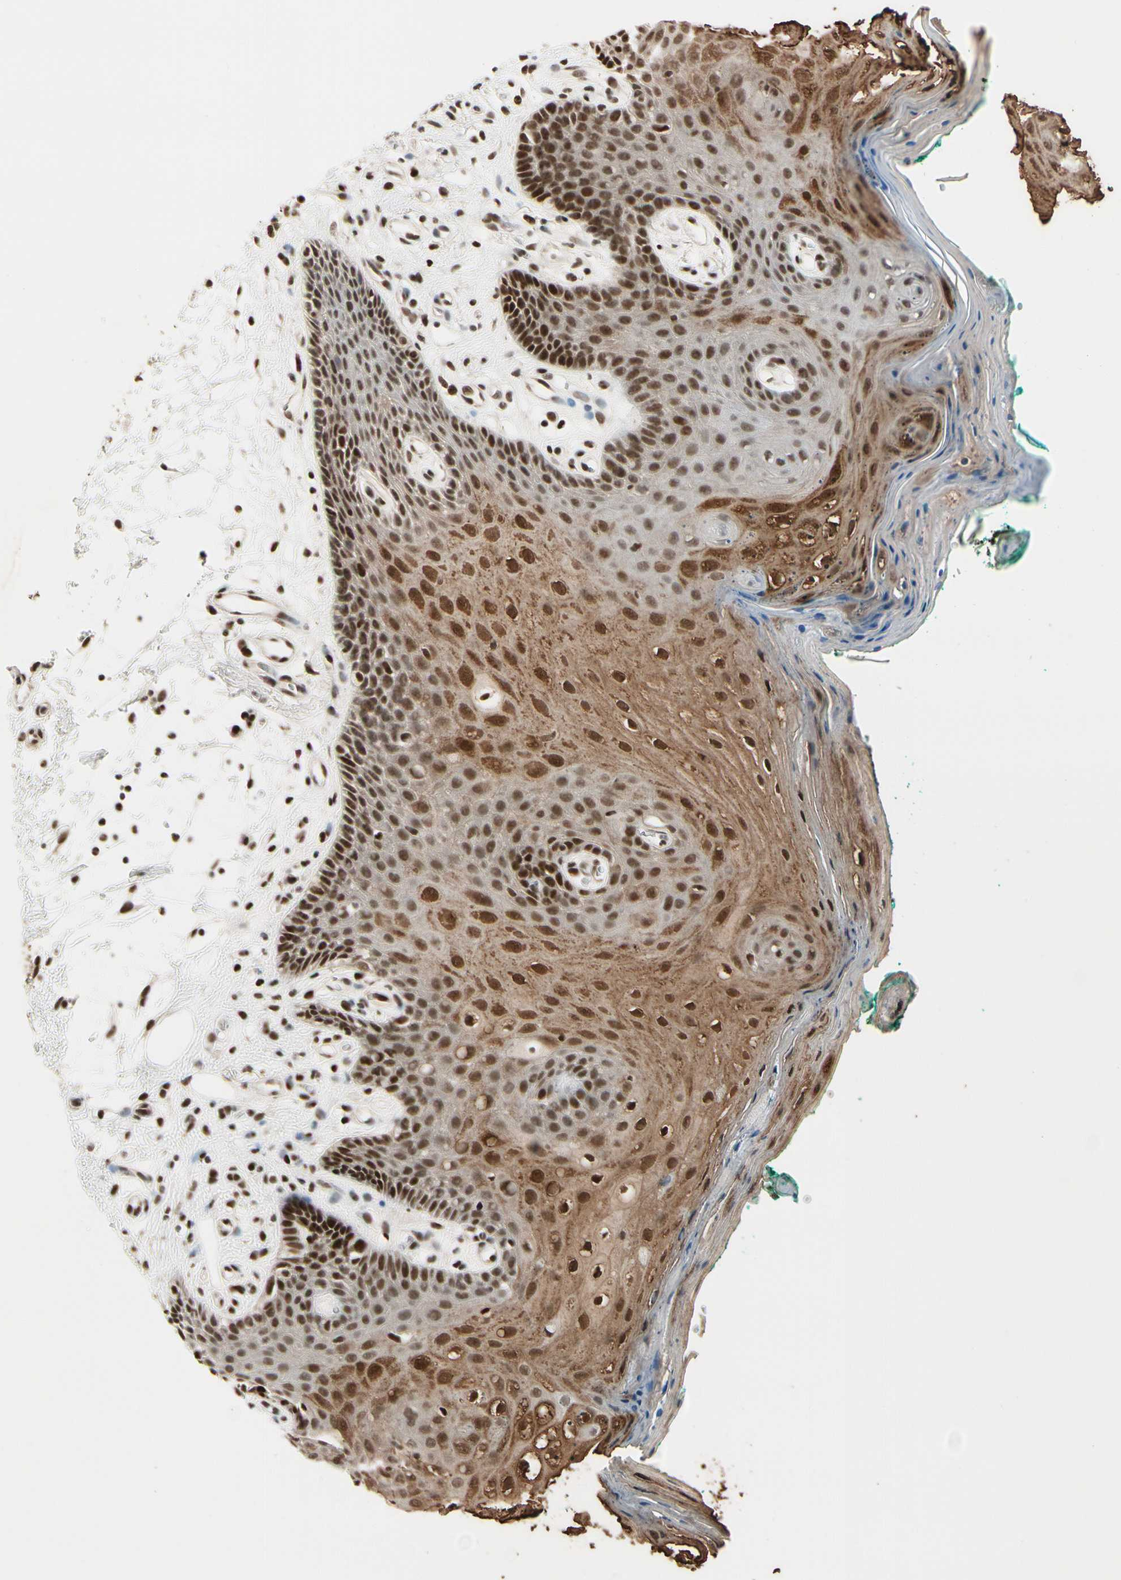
{"staining": {"intensity": "strong", "quantity": ">75%", "location": "cytoplasmic/membranous,nuclear"}, "tissue": "oral mucosa", "cell_type": "Squamous epithelial cells", "image_type": "normal", "snomed": [{"axis": "morphology", "description": "Normal tissue, NOS"}, {"axis": "topography", "description": "Skeletal muscle"}, {"axis": "topography", "description": "Oral tissue"}, {"axis": "topography", "description": "Peripheral nerve tissue"}], "caption": "Immunohistochemical staining of unremarkable oral mucosa demonstrates >75% levels of strong cytoplasmic/membranous,nuclear protein positivity in approximately >75% of squamous epithelial cells.", "gene": "CHAMP1", "patient": {"sex": "female", "age": 84}}